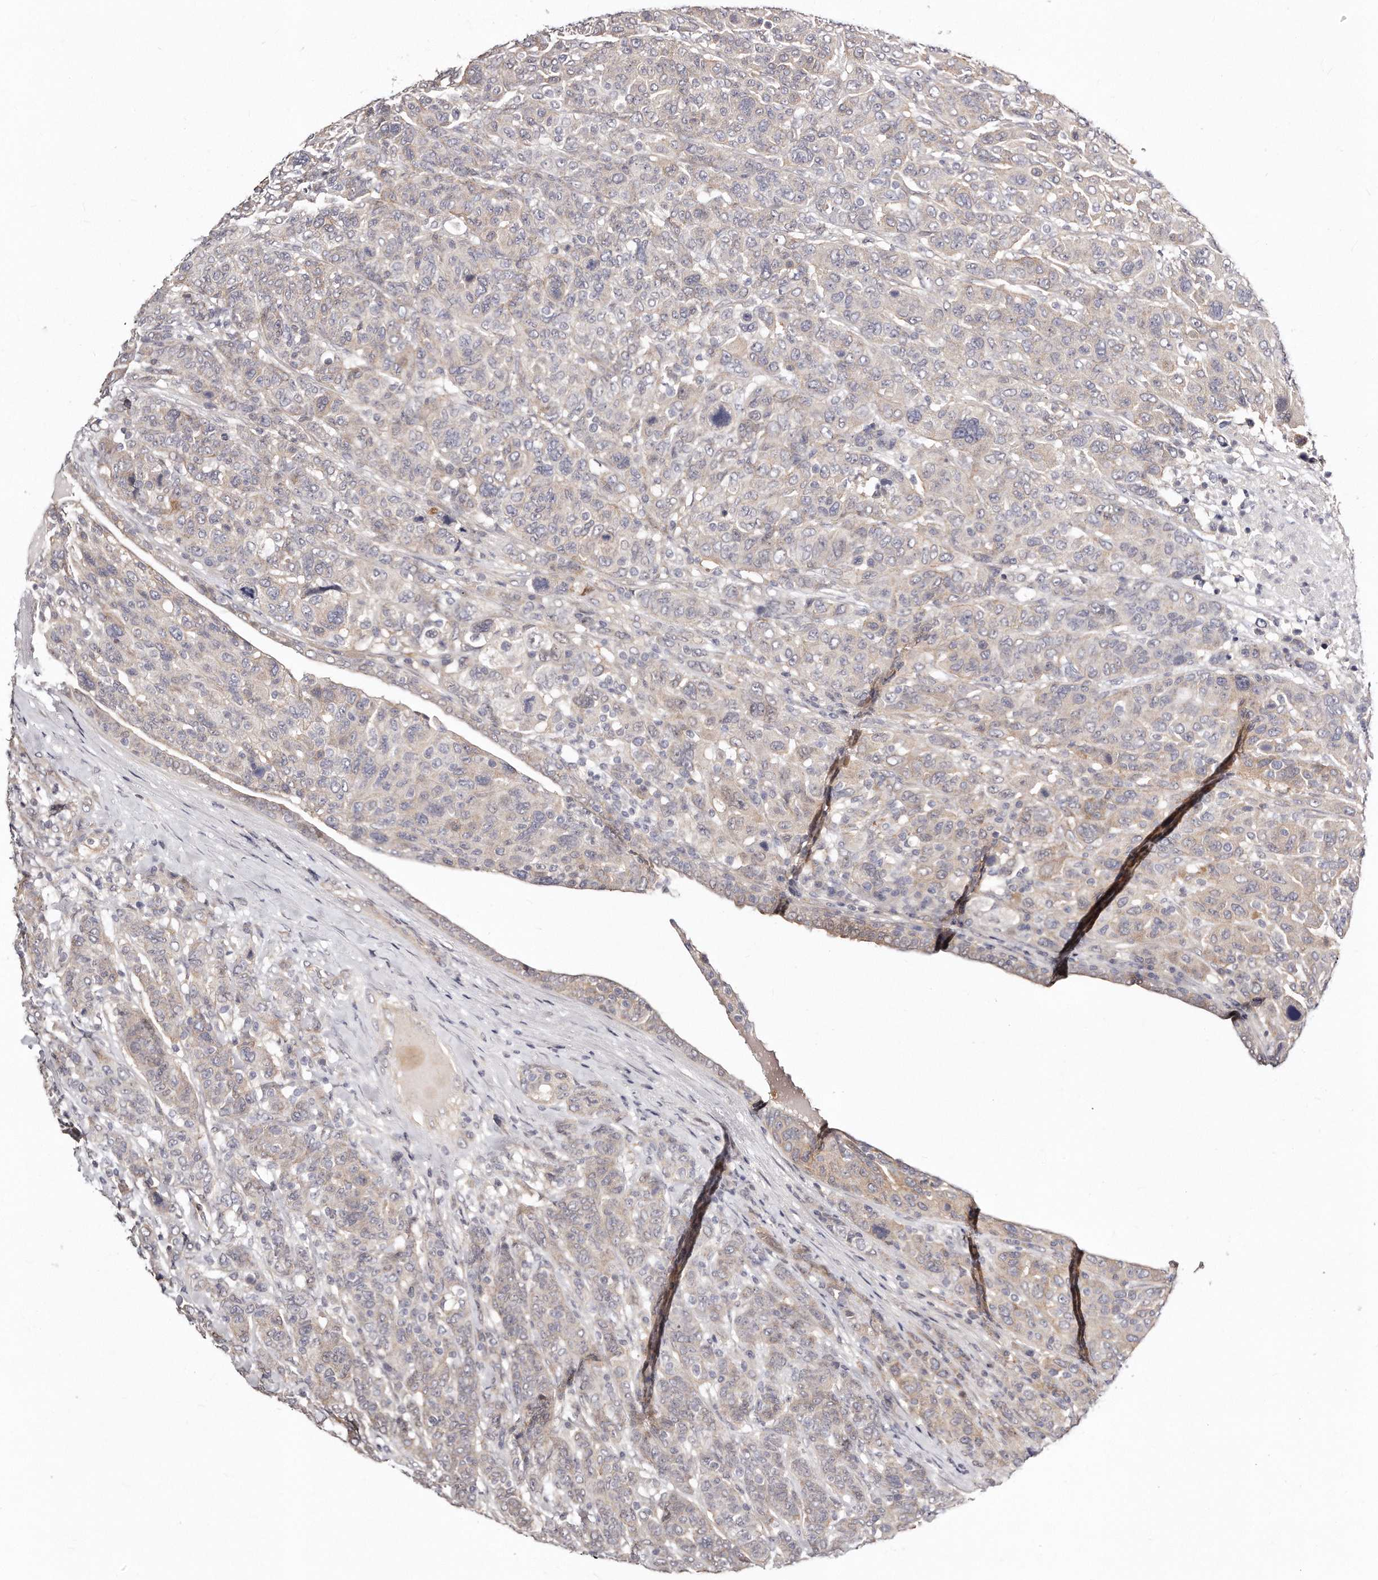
{"staining": {"intensity": "weak", "quantity": "<25%", "location": "nuclear"}, "tissue": "breast cancer", "cell_type": "Tumor cells", "image_type": "cancer", "snomed": [{"axis": "morphology", "description": "Duct carcinoma"}, {"axis": "topography", "description": "Breast"}], "caption": "Immunohistochemistry (IHC) of breast cancer (intraductal carcinoma) demonstrates no expression in tumor cells. (Brightfield microscopy of DAB immunohistochemistry (IHC) at high magnification).", "gene": "CASZ1", "patient": {"sex": "female", "age": 37}}